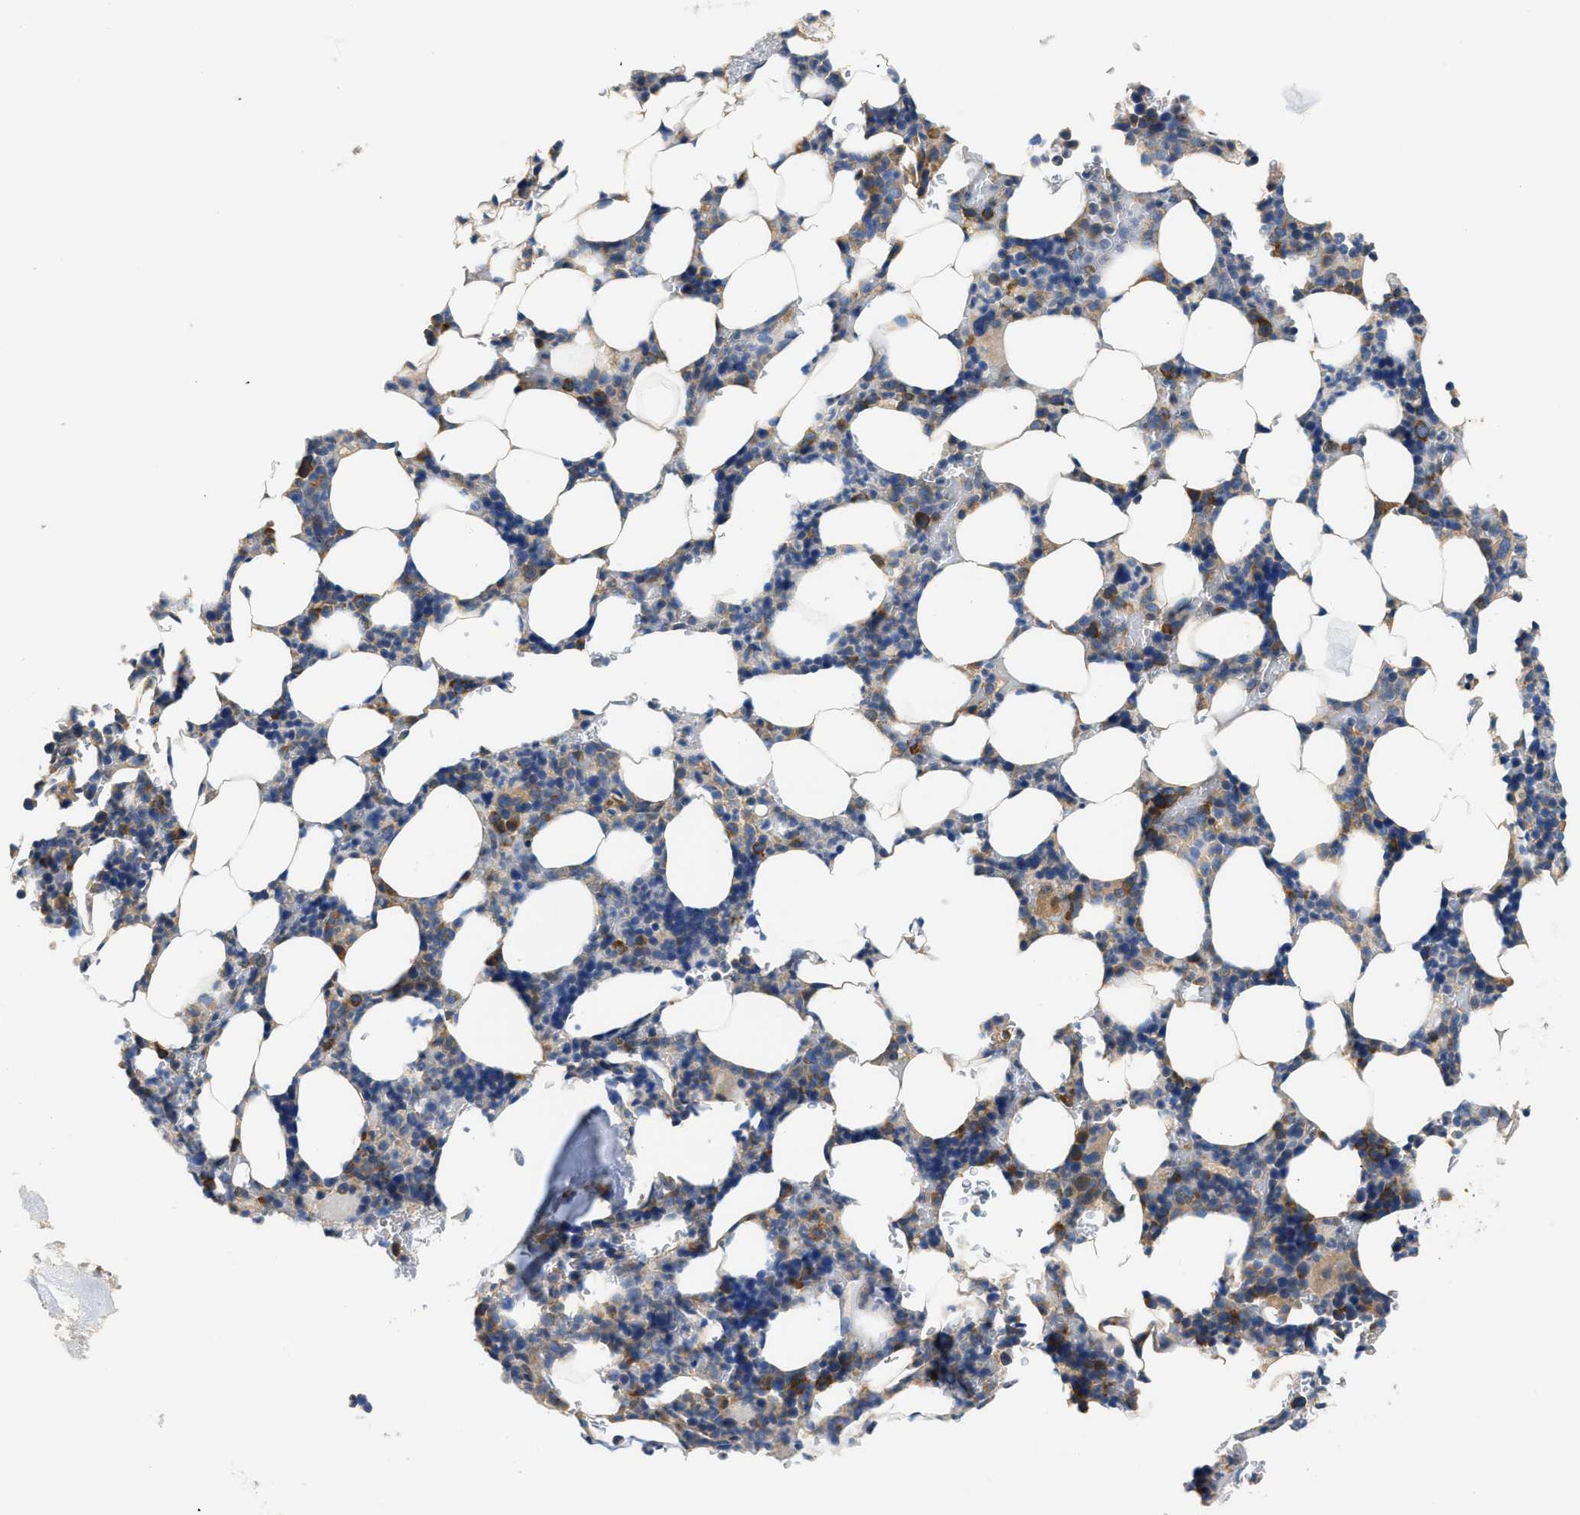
{"staining": {"intensity": "strong", "quantity": "<25%", "location": "cytoplasmic/membranous"}, "tissue": "bone marrow", "cell_type": "Hematopoietic cells", "image_type": "normal", "snomed": [{"axis": "morphology", "description": "Normal tissue, NOS"}, {"axis": "topography", "description": "Bone marrow"}], "caption": "IHC image of normal human bone marrow stained for a protein (brown), which reveals medium levels of strong cytoplasmic/membranous positivity in approximately <25% of hematopoietic cells.", "gene": "CSDE1", "patient": {"sex": "female", "age": 81}}